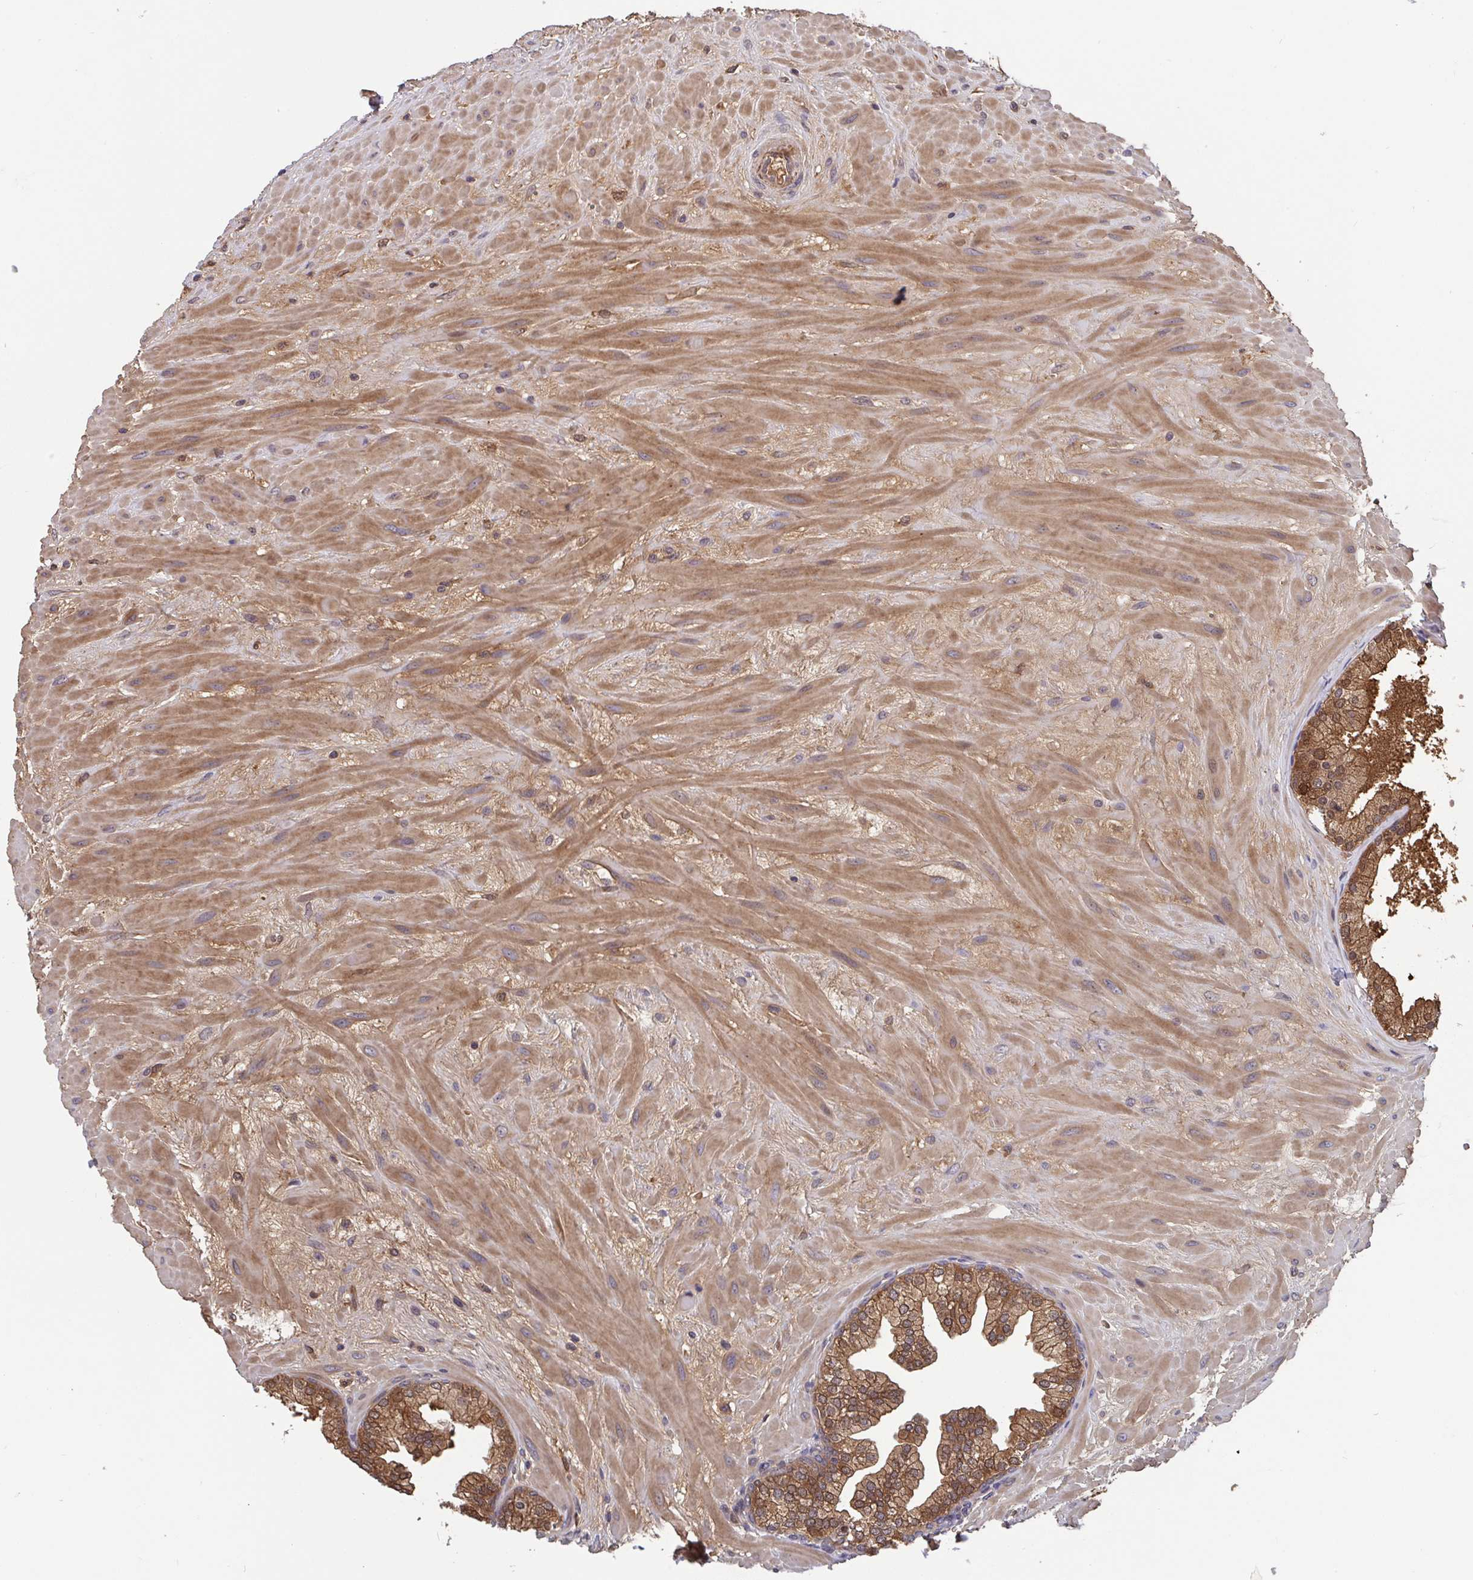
{"staining": {"intensity": "strong", "quantity": ">75%", "location": "cytoplasmic/membranous,nuclear"}, "tissue": "prostate", "cell_type": "Glandular cells", "image_type": "normal", "snomed": [{"axis": "morphology", "description": "Normal tissue, NOS"}, {"axis": "topography", "description": "Prostate"}, {"axis": "topography", "description": "Peripheral nerve tissue"}], "caption": "Immunohistochemistry (IHC) (DAB) staining of benign prostate reveals strong cytoplasmic/membranous,nuclear protein positivity in about >75% of glandular cells.", "gene": "TIGAR", "patient": {"sex": "male", "age": 61}}